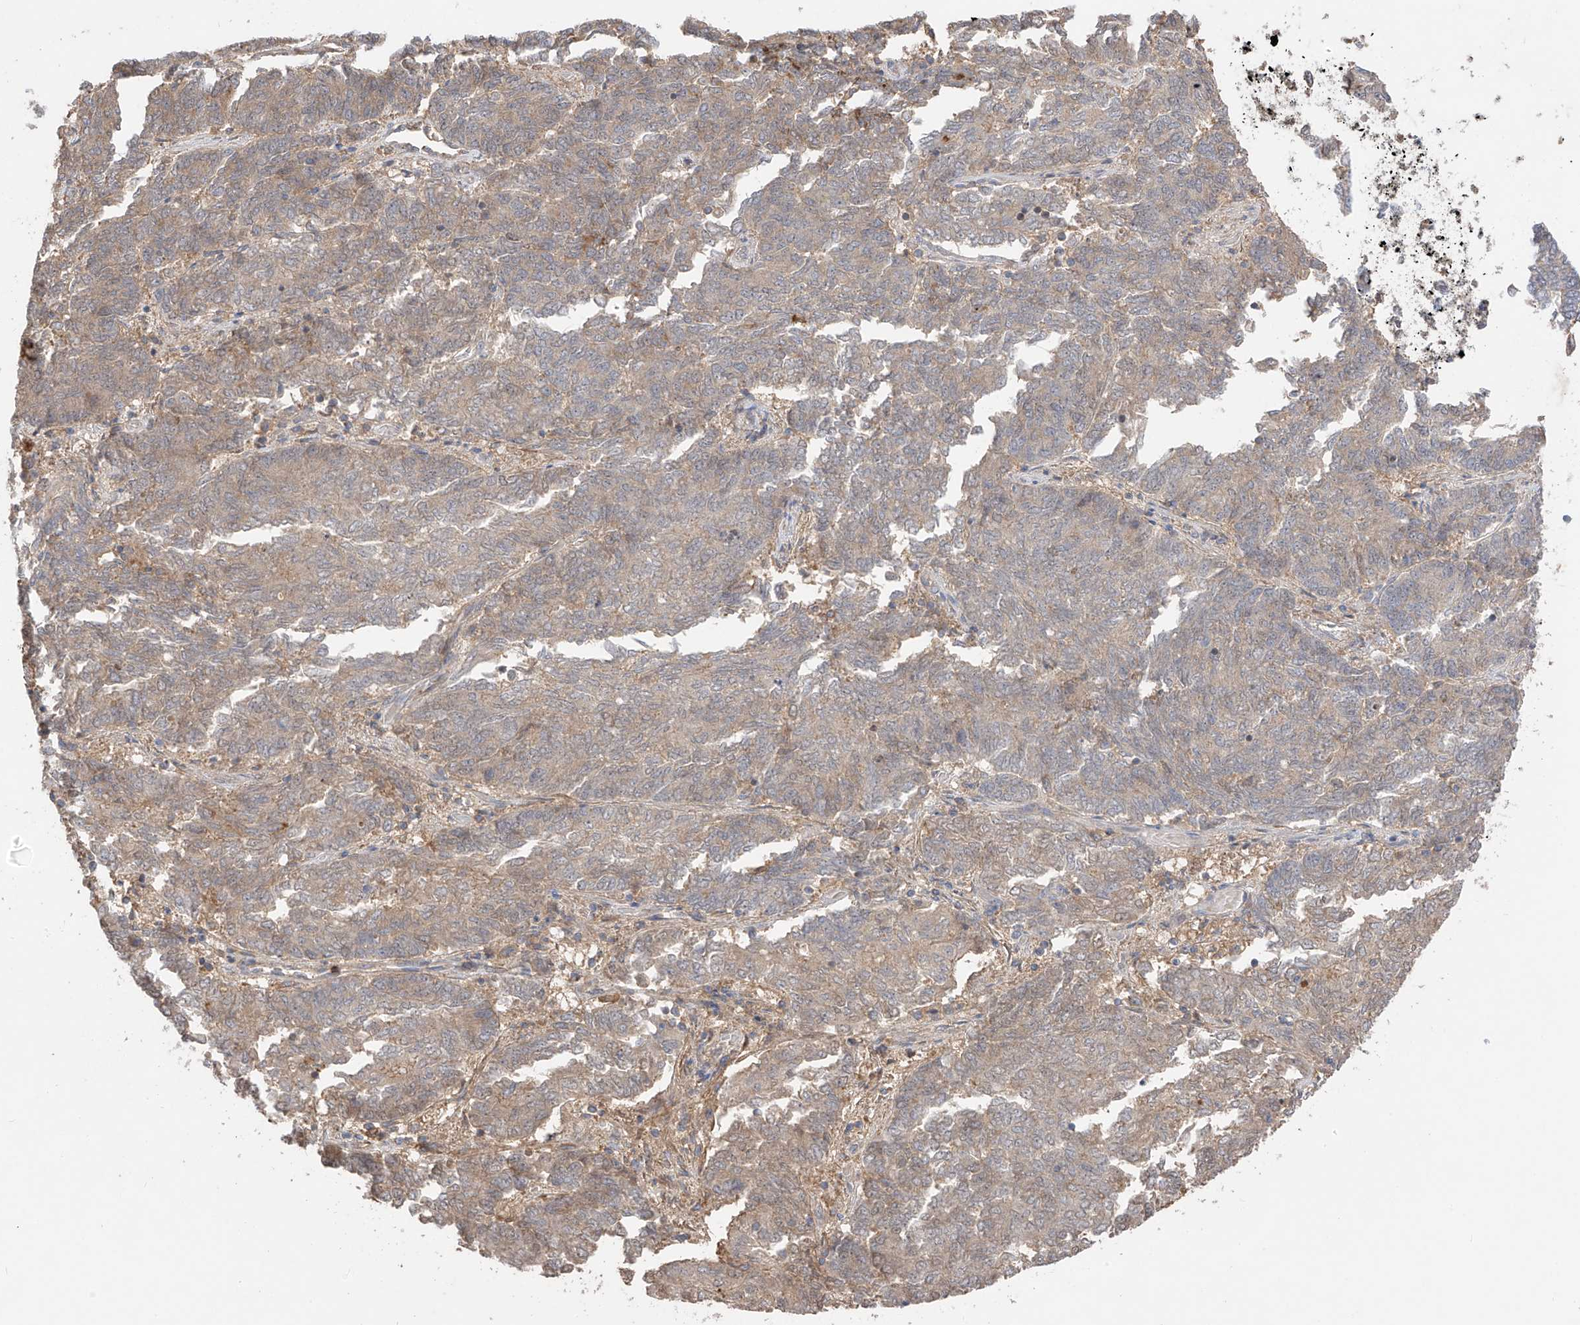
{"staining": {"intensity": "weak", "quantity": "25%-75%", "location": "cytoplasmic/membranous"}, "tissue": "endometrial cancer", "cell_type": "Tumor cells", "image_type": "cancer", "snomed": [{"axis": "morphology", "description": "Adenocarcinoma, NOS"}, {"axis": "topography", "description": "Endometrium"}], "caption": "Endometrial cancer was stained to show a protein in brown. There is low levels of weak cytoplasmic/membranous expression in approximately 25%-75% of tumor cells.", "gene": "CACNA2D4", "patient": {"sex": "female", "age": 80}}